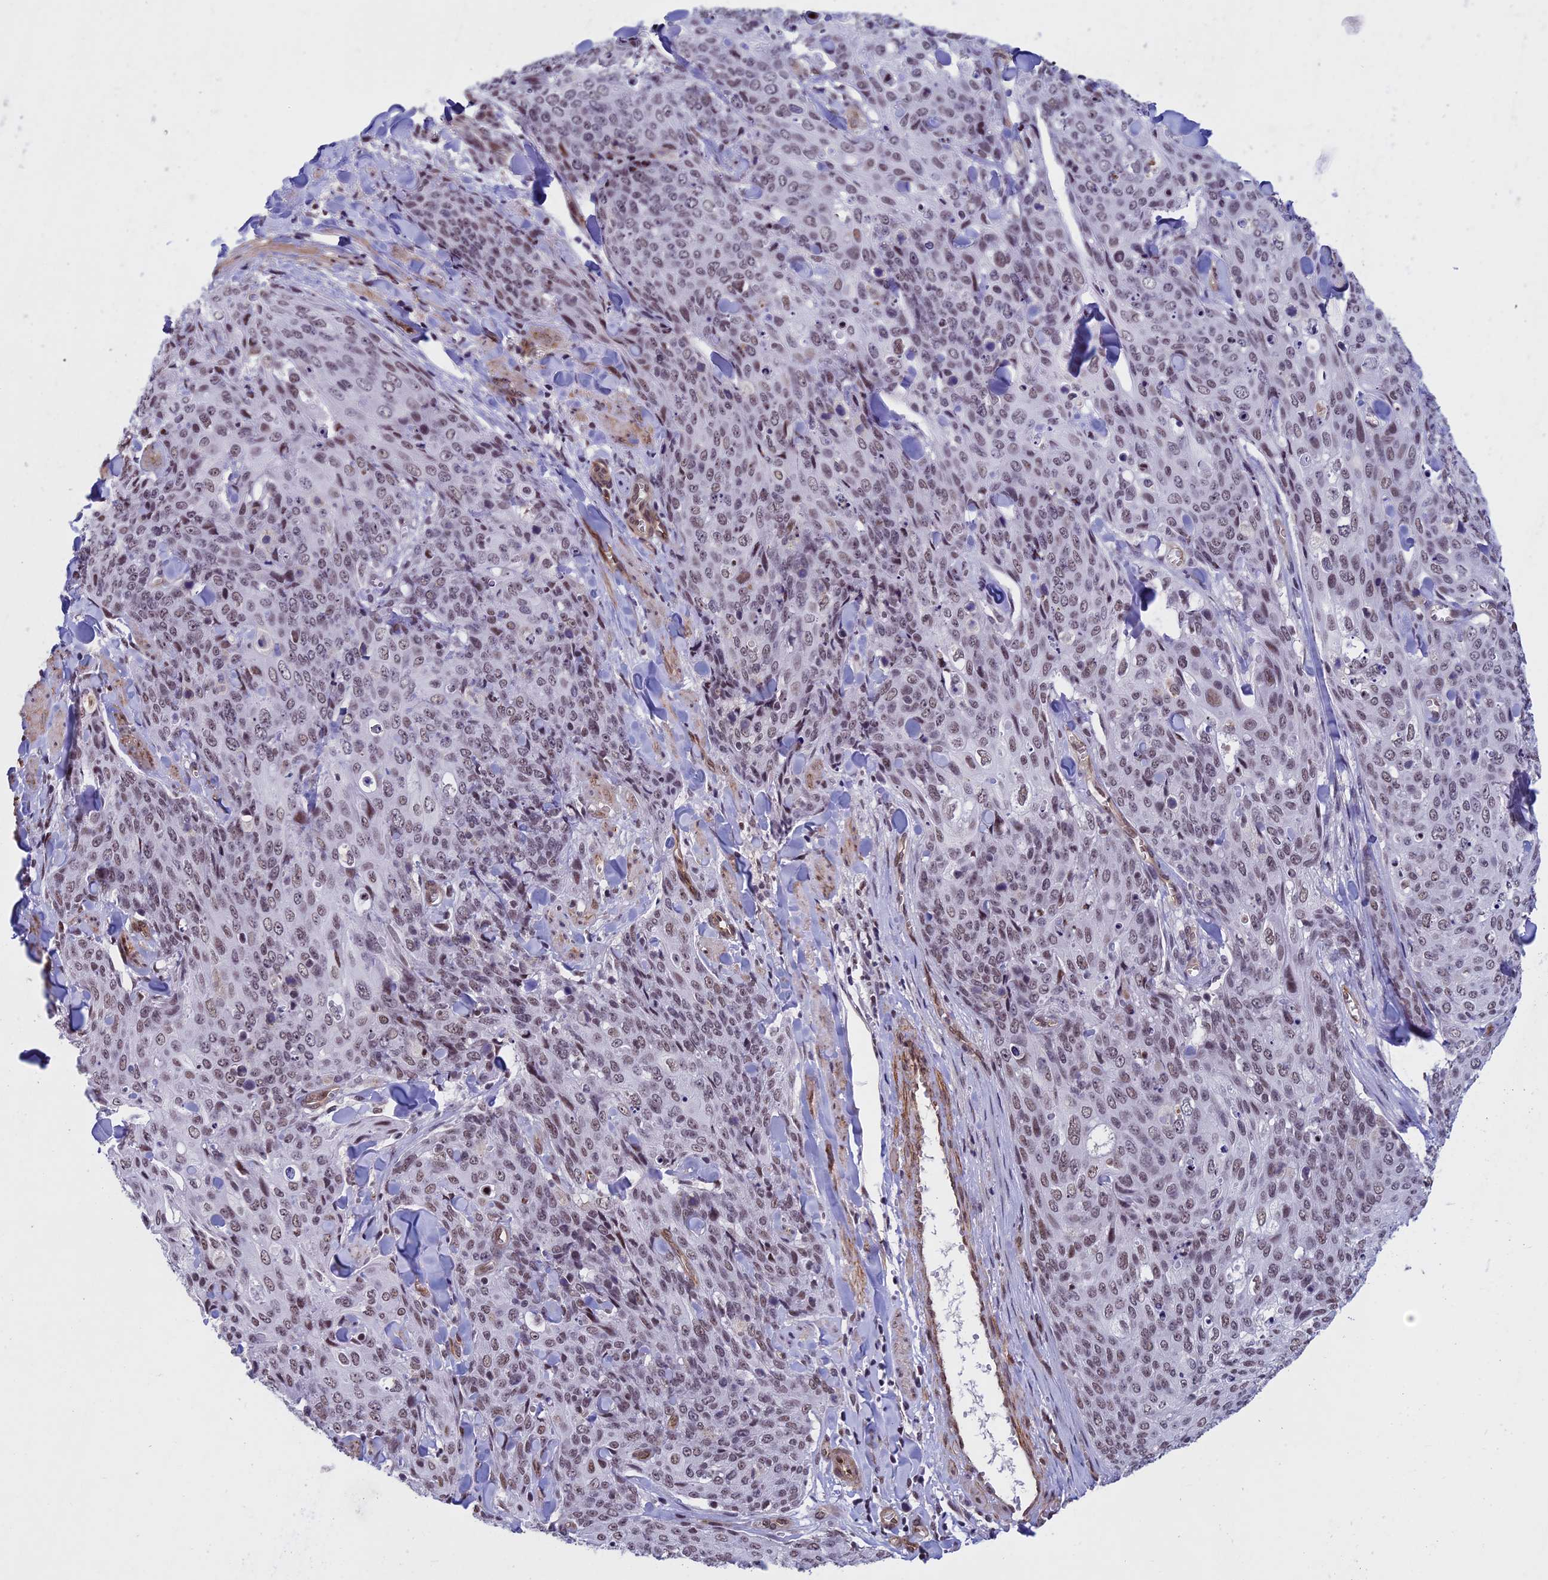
{"staining": {"intensity": "weak", "quantity": ">75%", "location": "nuclear"}, "tissue": "skin cancer", "cell_type": "Tumor cells", "image_type": "cancer", "snomed": [{"axis": "morphology", "description": "Squamous cell carcinoma, NOS"}, {"axis": "topography", "description": "Skin"}, {"axis": "topography", "description": "Vulva"}], "caption": "A brown stain labels weak nuclear expression of a protein in human skin cancer (squamous cell carcinoma) tumor cells.", "gene": "NIPBL", "patient": {"sex": "female", "age": 85}}